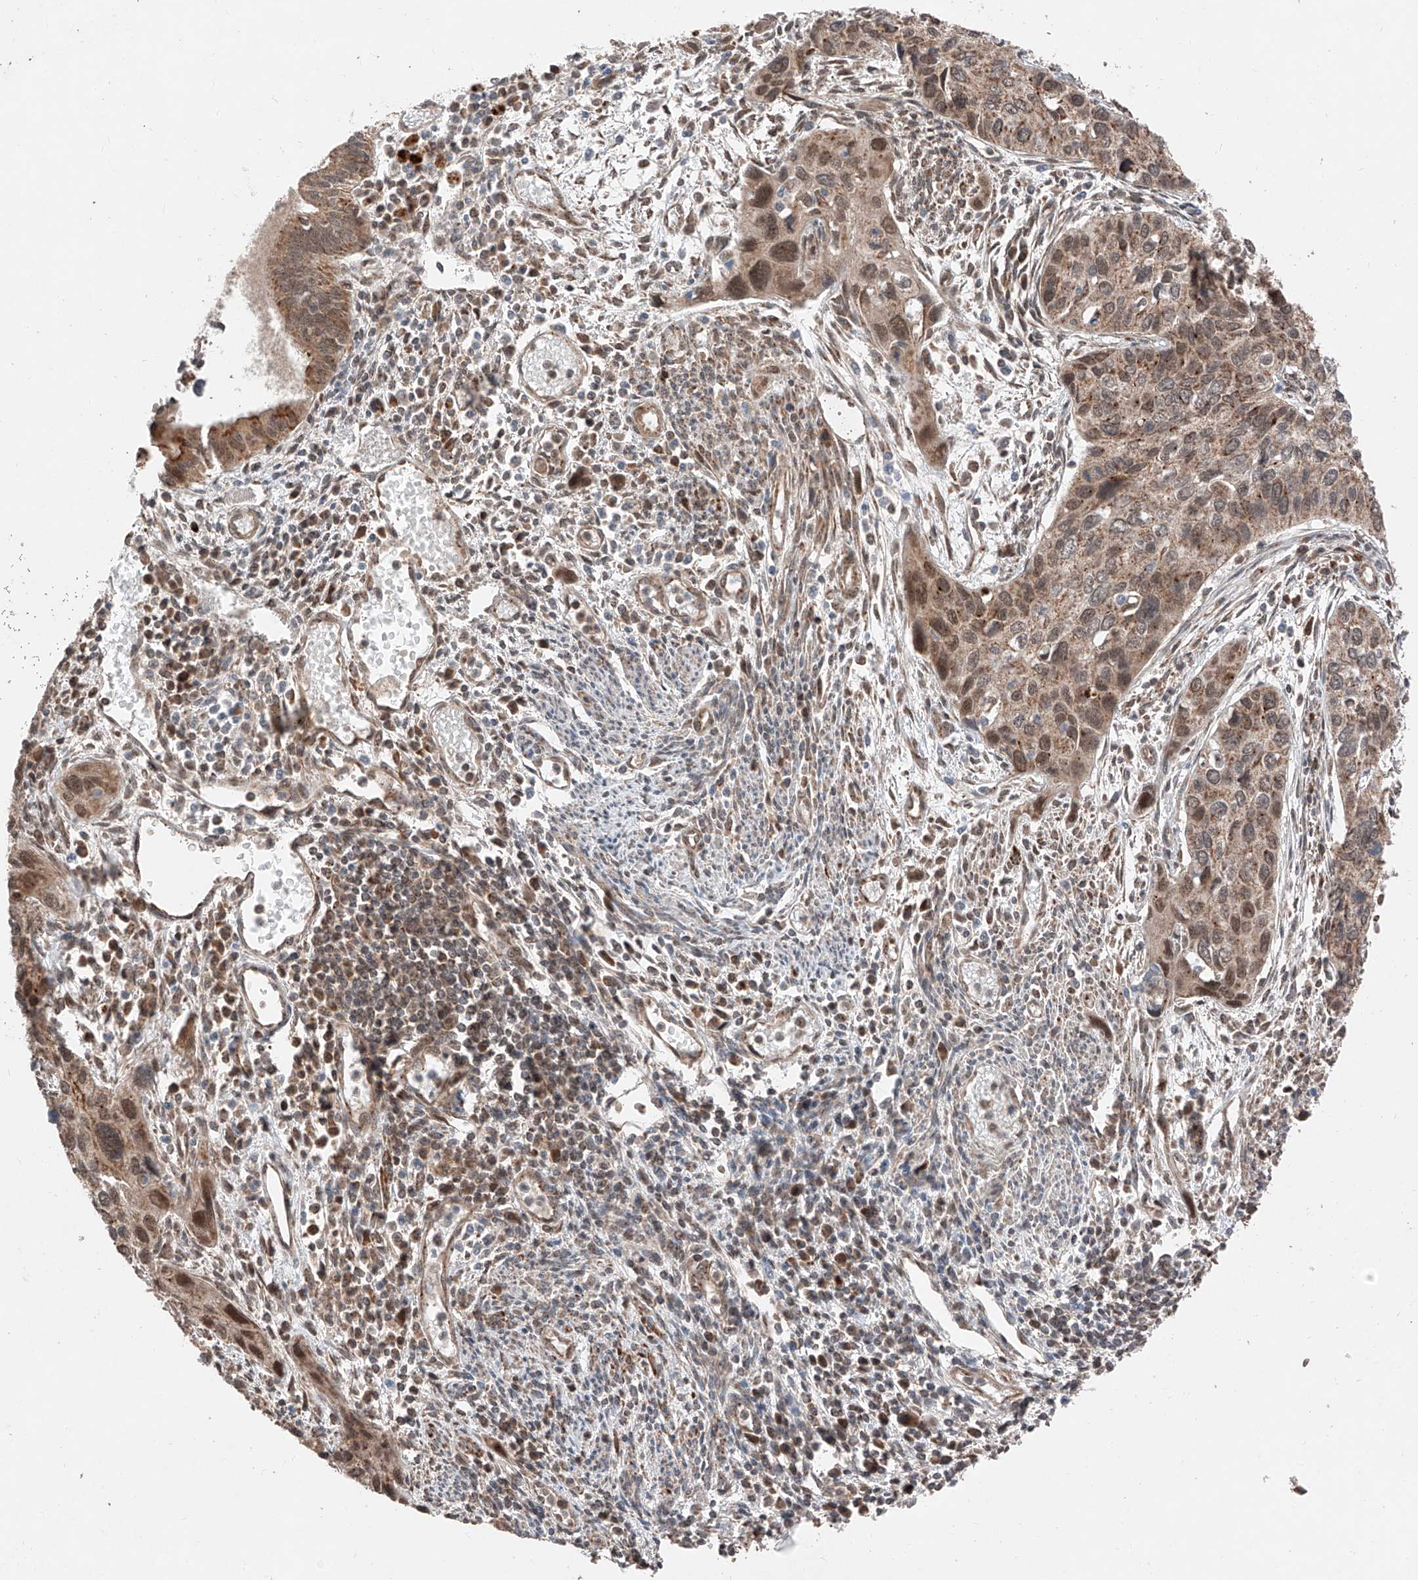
{"staining": {"intensity": "moderate", "quantity": ">75%", "location": "cytoplasmic/membranous,nuclear"}, "tissue": "cervical cancer", "cell_type": "Tumor cells", "image_type": "cancer", "snomed": [{"axis": "morphology", "description": "Squamous cell carcinoma, NOS"}, {"axis": "topography", "description": "Cervix"}], "caption": "Approximately >75% of tumor cells in human cervical cancer reveal moderate cytoplasmic/membranous and nuclear protein staining as visualized by brown immunohistochemical staining.", "gene": "ZSCAN29", "patient": {"sex": "female", "age": 55}}